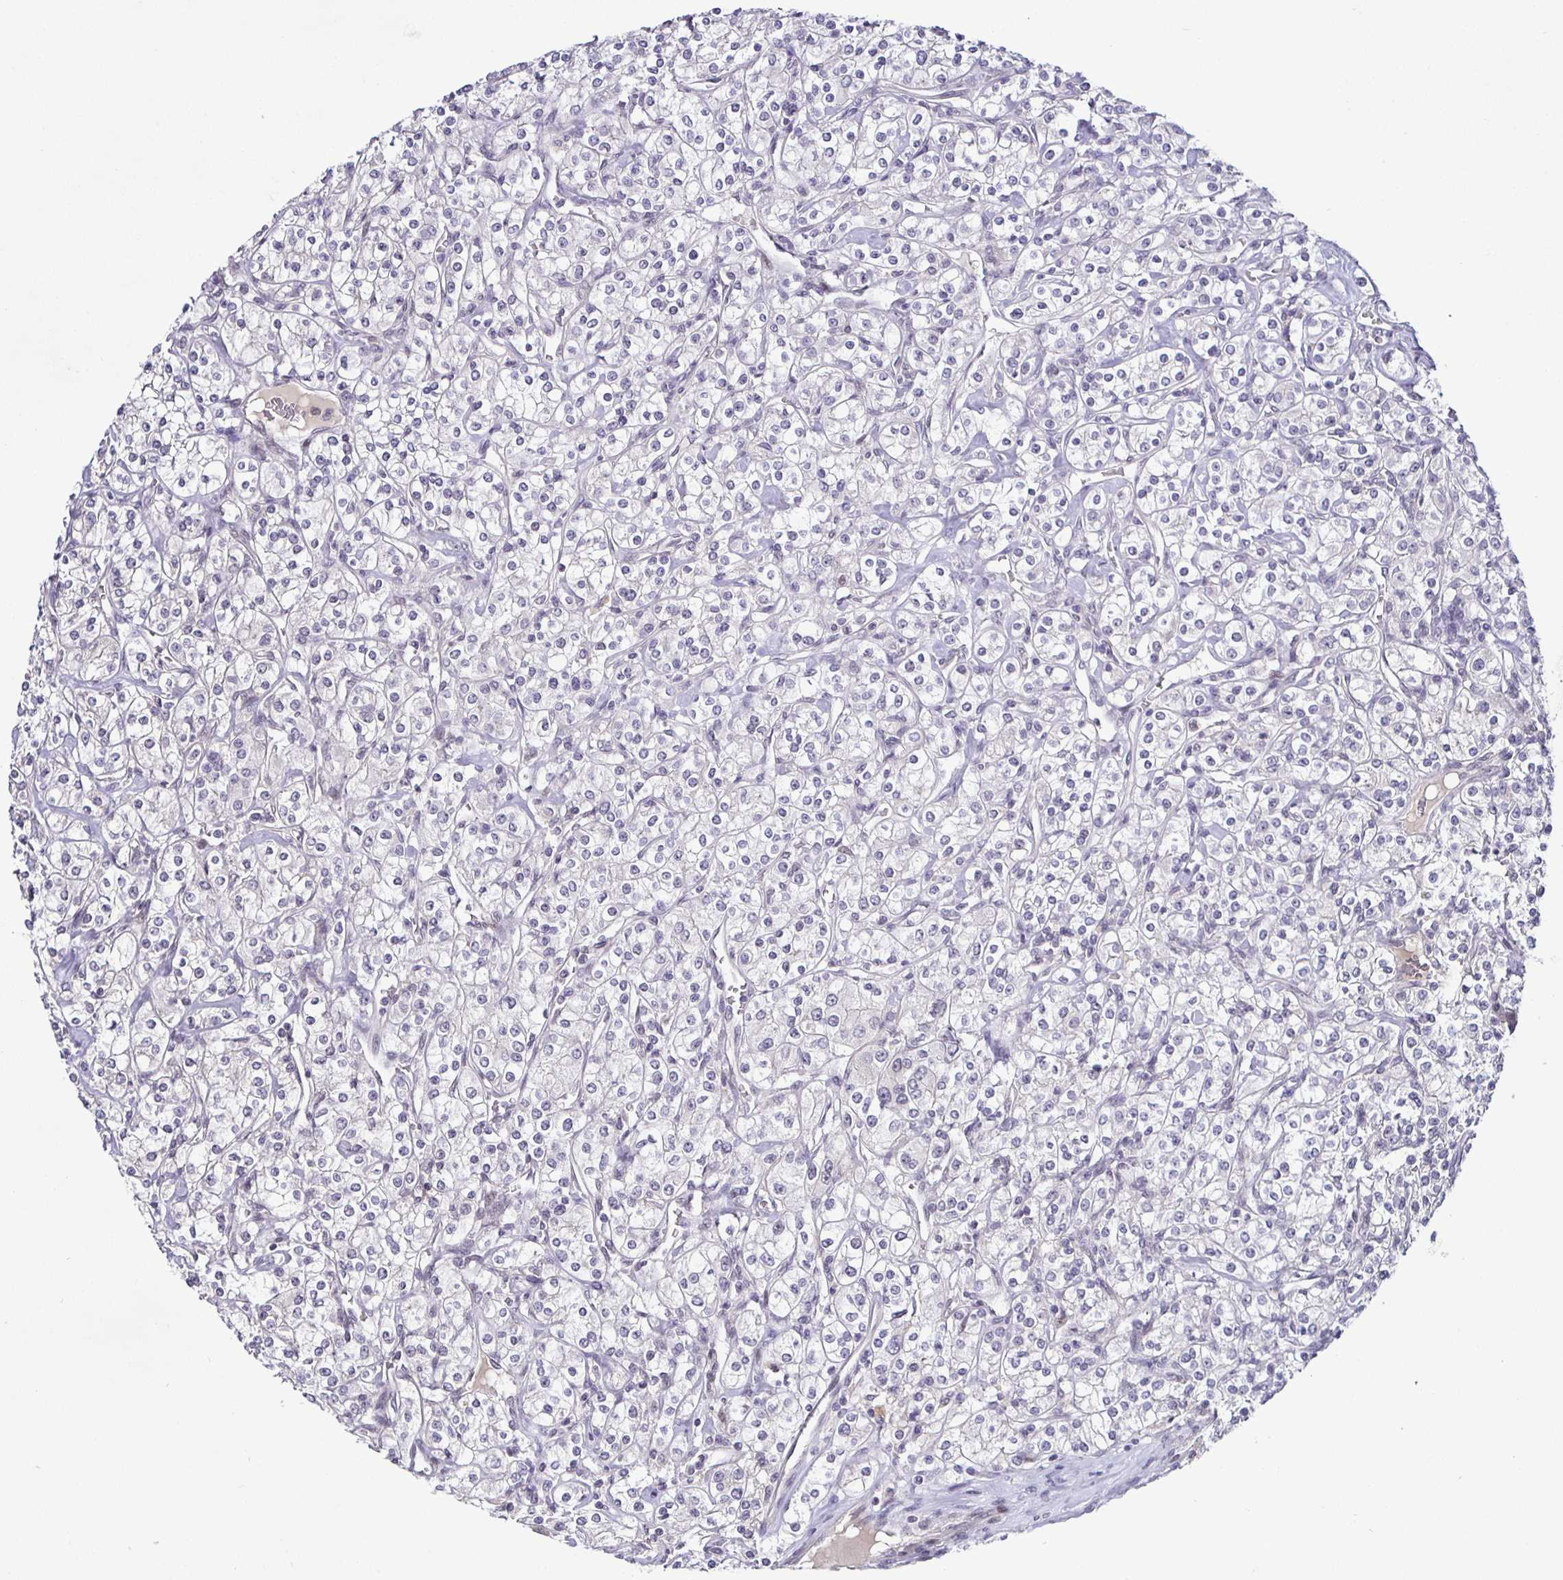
{"staining": {"intensity": "negative", "quantity": "none", "location": "none"}, "tissue": "renal cancer", "cell_type": "Tumor cells", "image_type": "cancer", "snomed": [{"axis": "morphology", "description": "Adenocarcinoma, NOS"}, {"axis": "topography", "description": "Kidney"}], "caption": "Tumor cells show no significant protein expression in renal cancer (adenocarcinoma). (DAB IHC with hematoxylin counter stain).", "gene": "NUP188", "patient": {"sex": "male", "age": 77}}